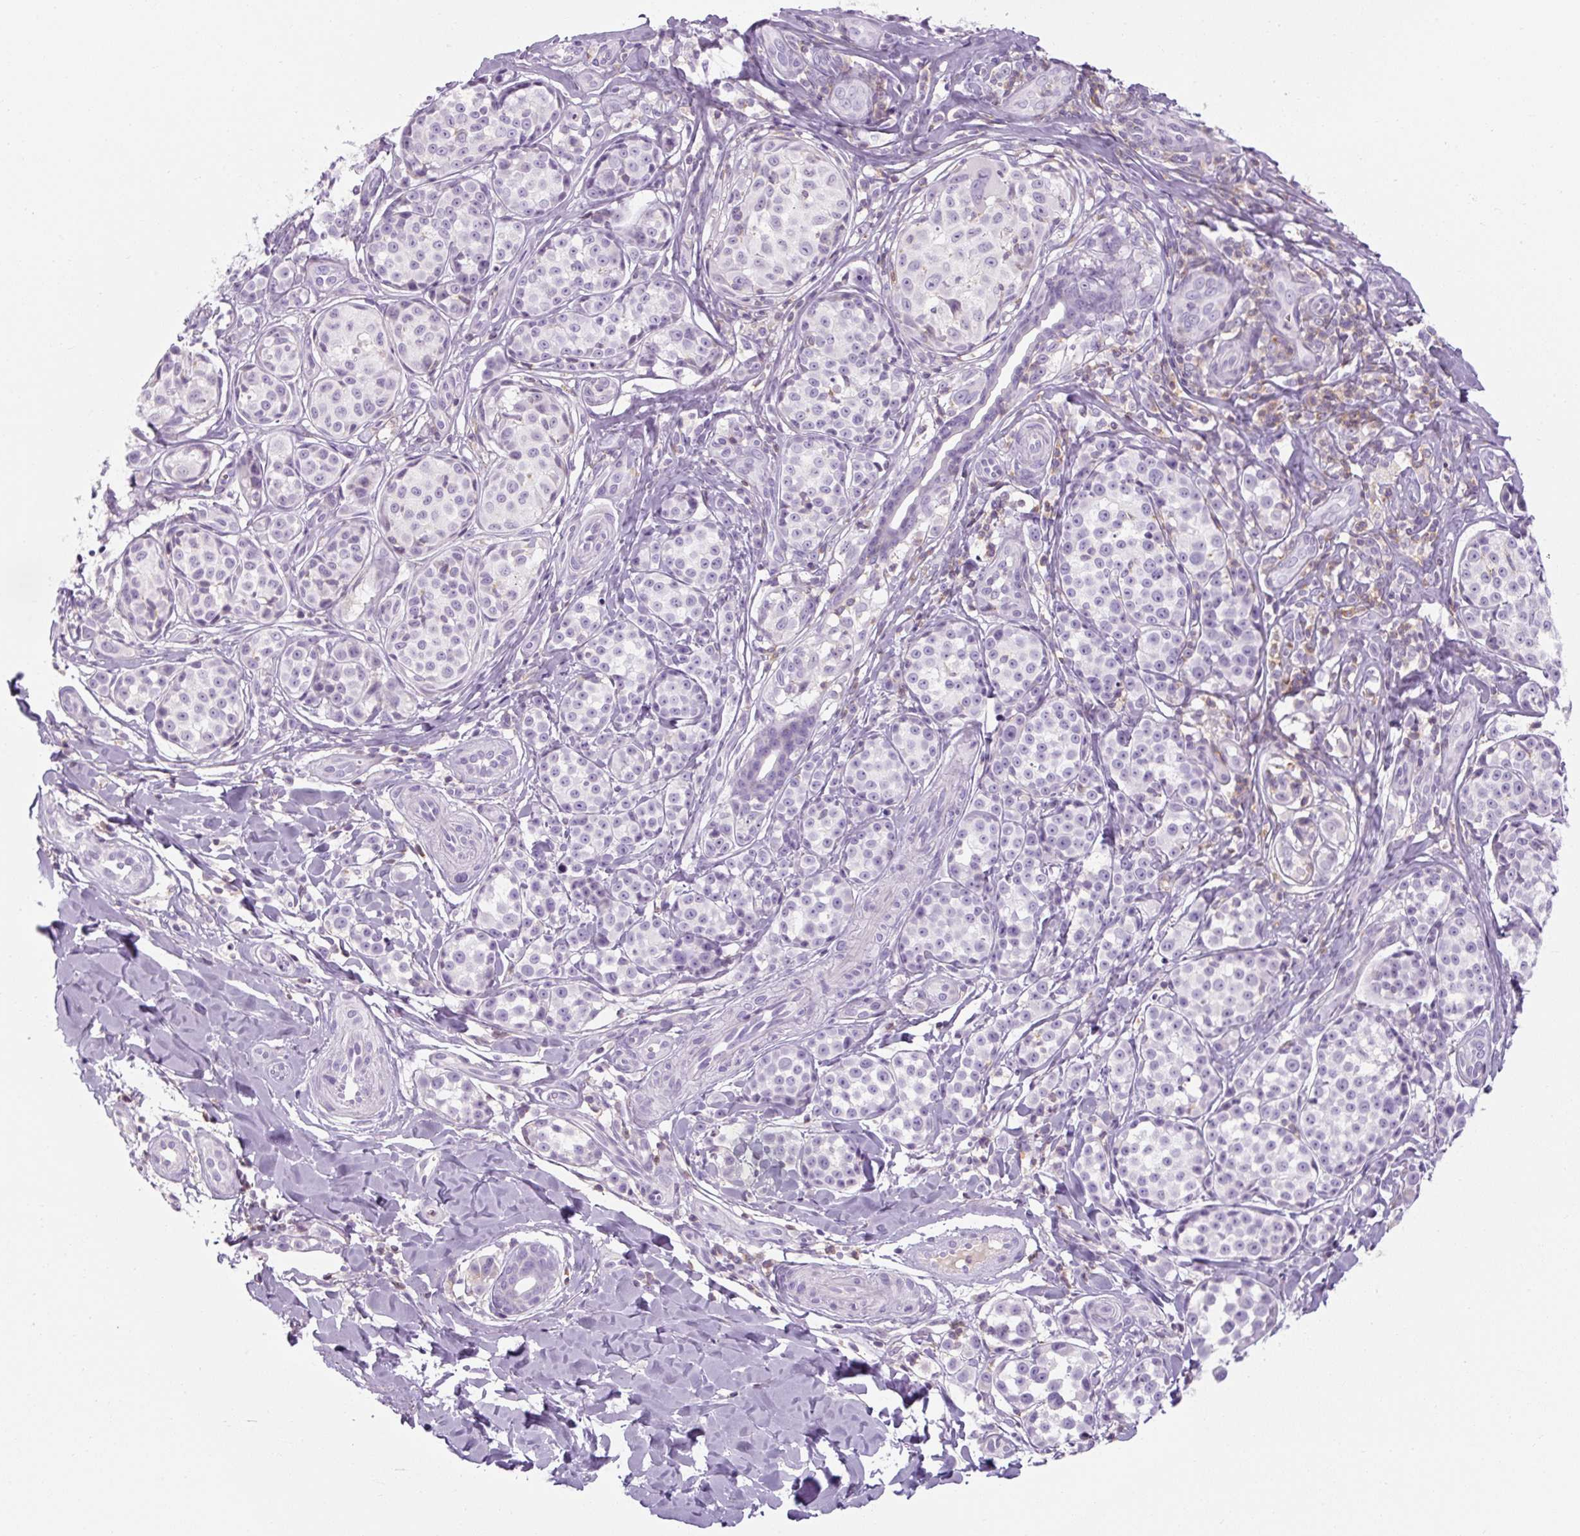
{"staining": {"intensity": "negative", "quantity": "none", "location": "none"}, "tissue": "melanoma", "cell_type": "Tumor cells", "image_type": "cancer", "snomed": [{"axis": "morphology", "description": "Malignant melanoma, NOS"}, {"axis": "topography", "description": "Skin"}], "caption": "Image shows no protein positivity in tumor cells of malignant melanoma tissue. (Stains: DAB immunohistochemistry with hematoxylin counter stain, Microscopy: brightfield microscopy at high magnification).", "gene": "TIGD2", "patient": {"sex": "female", "age": 35}}